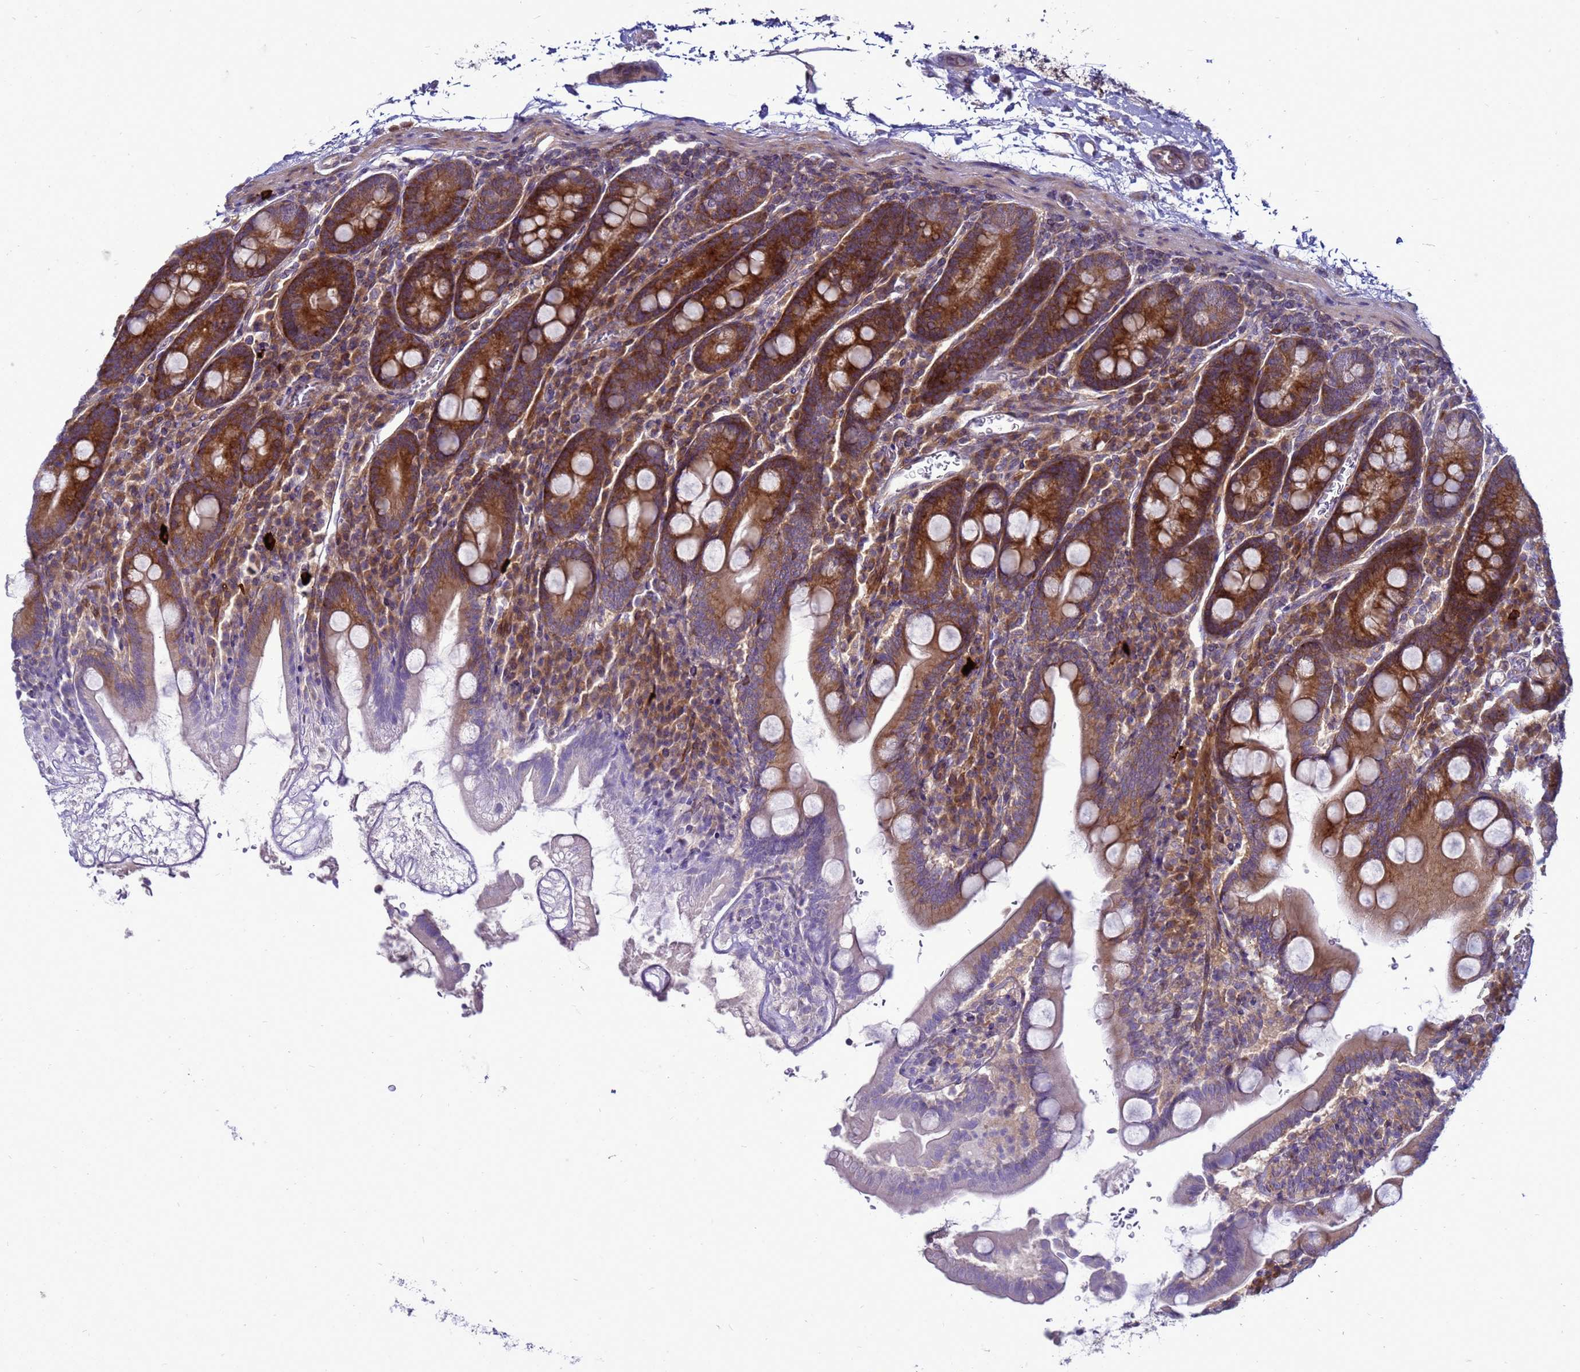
{"staining": {"intensity": "strong", "quantity": ">75%", "location": "cytoplasmic/membranous"}, "tissue": "duodenum", "cell_type": "Glandular cells", "image_type": "normal", "snomed": [{"axis": "morphology", "description": "Normal tissue, NOS"}, {"axis": "topography", "description": "Duodenum"}], "caption": "Immunohistochemistry image of normal duodenum stained for a protein (brown), which shows high levels of strong cytoplasmic/membranous expression in approximately >75% of glandular cells.", "gene": "MON1B", "patient": {"sex": "male", "age": 35}}